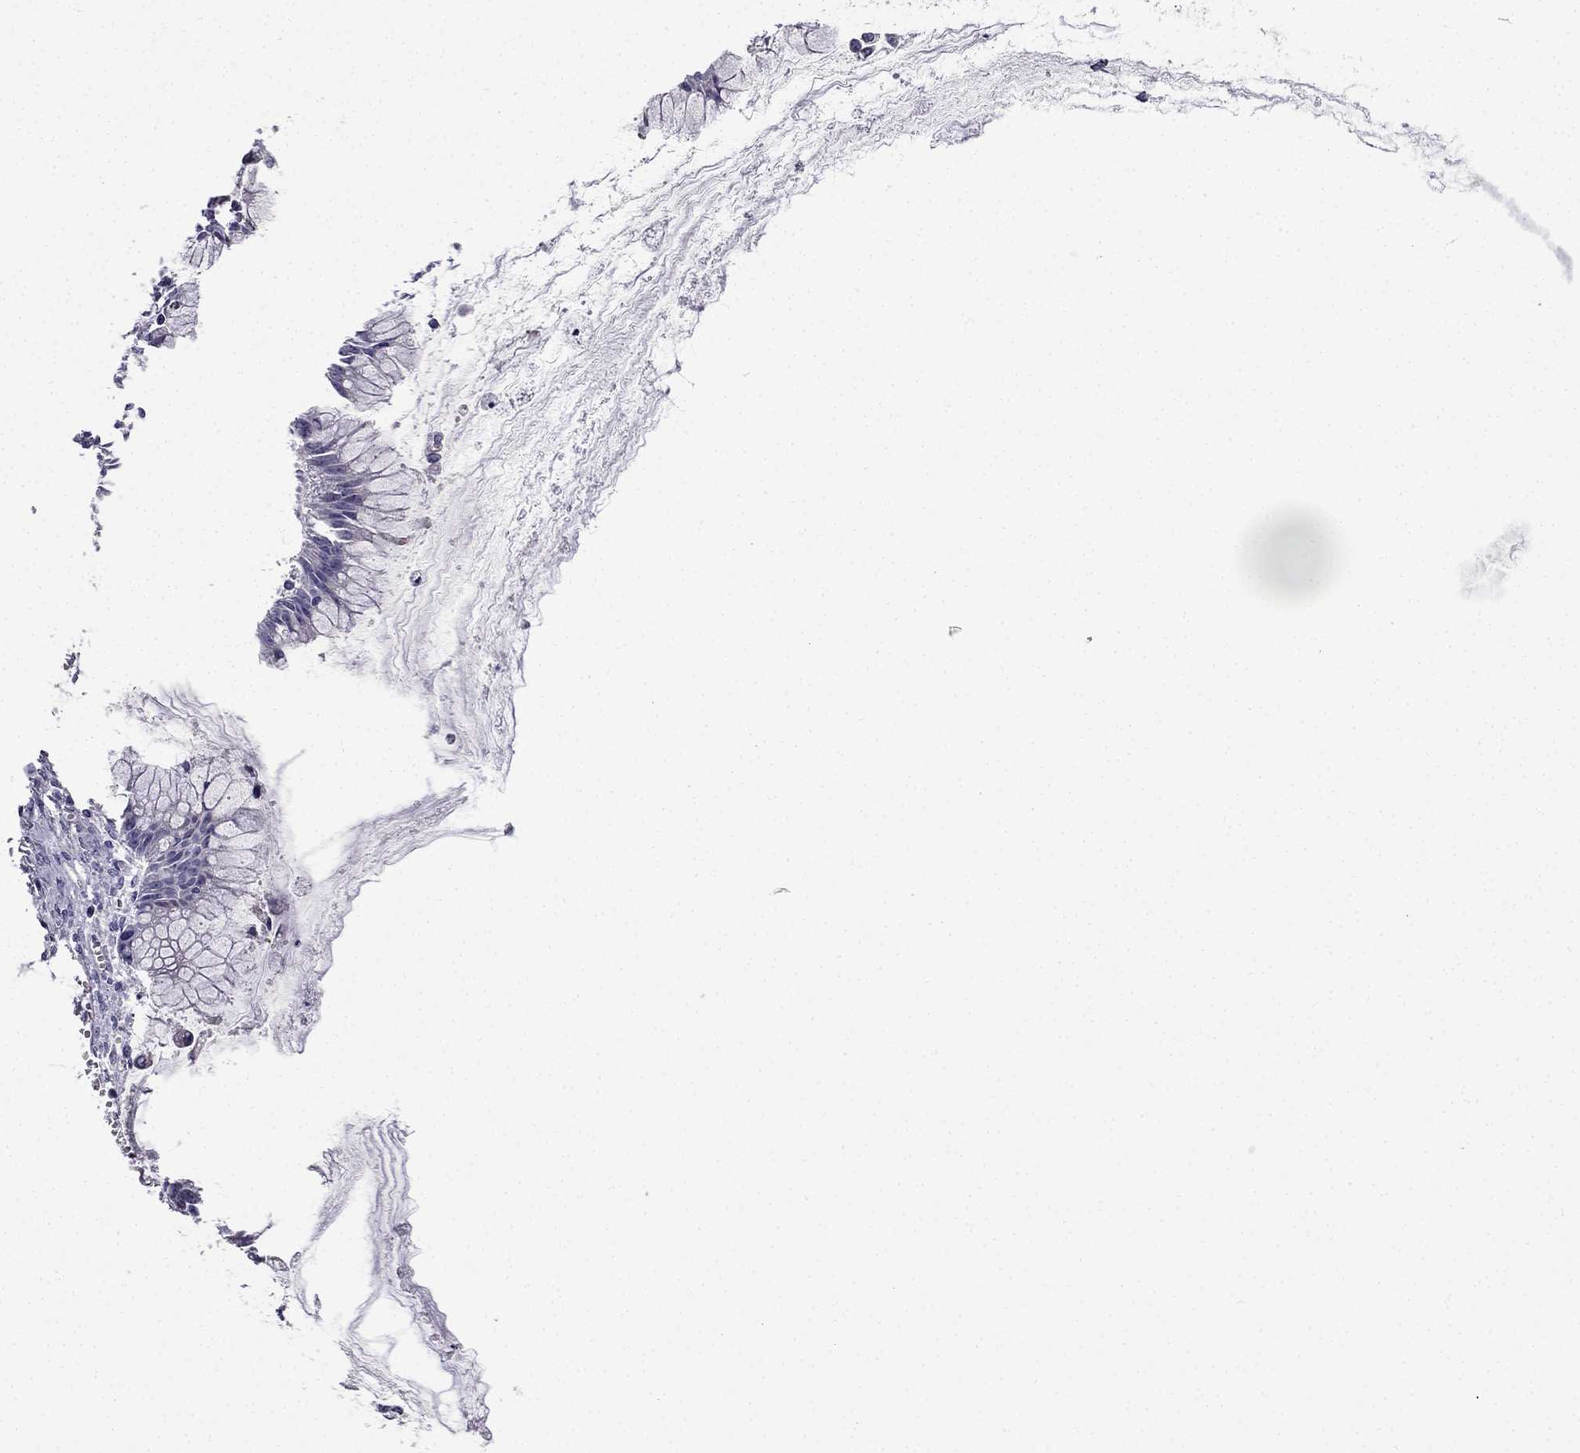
{"staining": {"intensity": "negative", "quantity": "none", "location": "none"}, "tissue": "ovarian cancer", "cell_type": "Tumor cells", "image_type": "cancer", "snomed": [{"axis": "morphology", "description": "Cystadenocarcinoma, mucinous, NOS"}, {"axis": "topography", "description": "Ovary"}], "caption": "Immunohistochemical staining of ovarian mucinous cystadenocarcinoma exhibits no significant expression in tumor cells. The staining was performed using DAB to visualize the protein expression in brown, while the nuclei were stained in blue with hematoxylin (Magnification: 20x).", "gene": "TSSK4", "patient": {"sex": "female", "age": 41}}